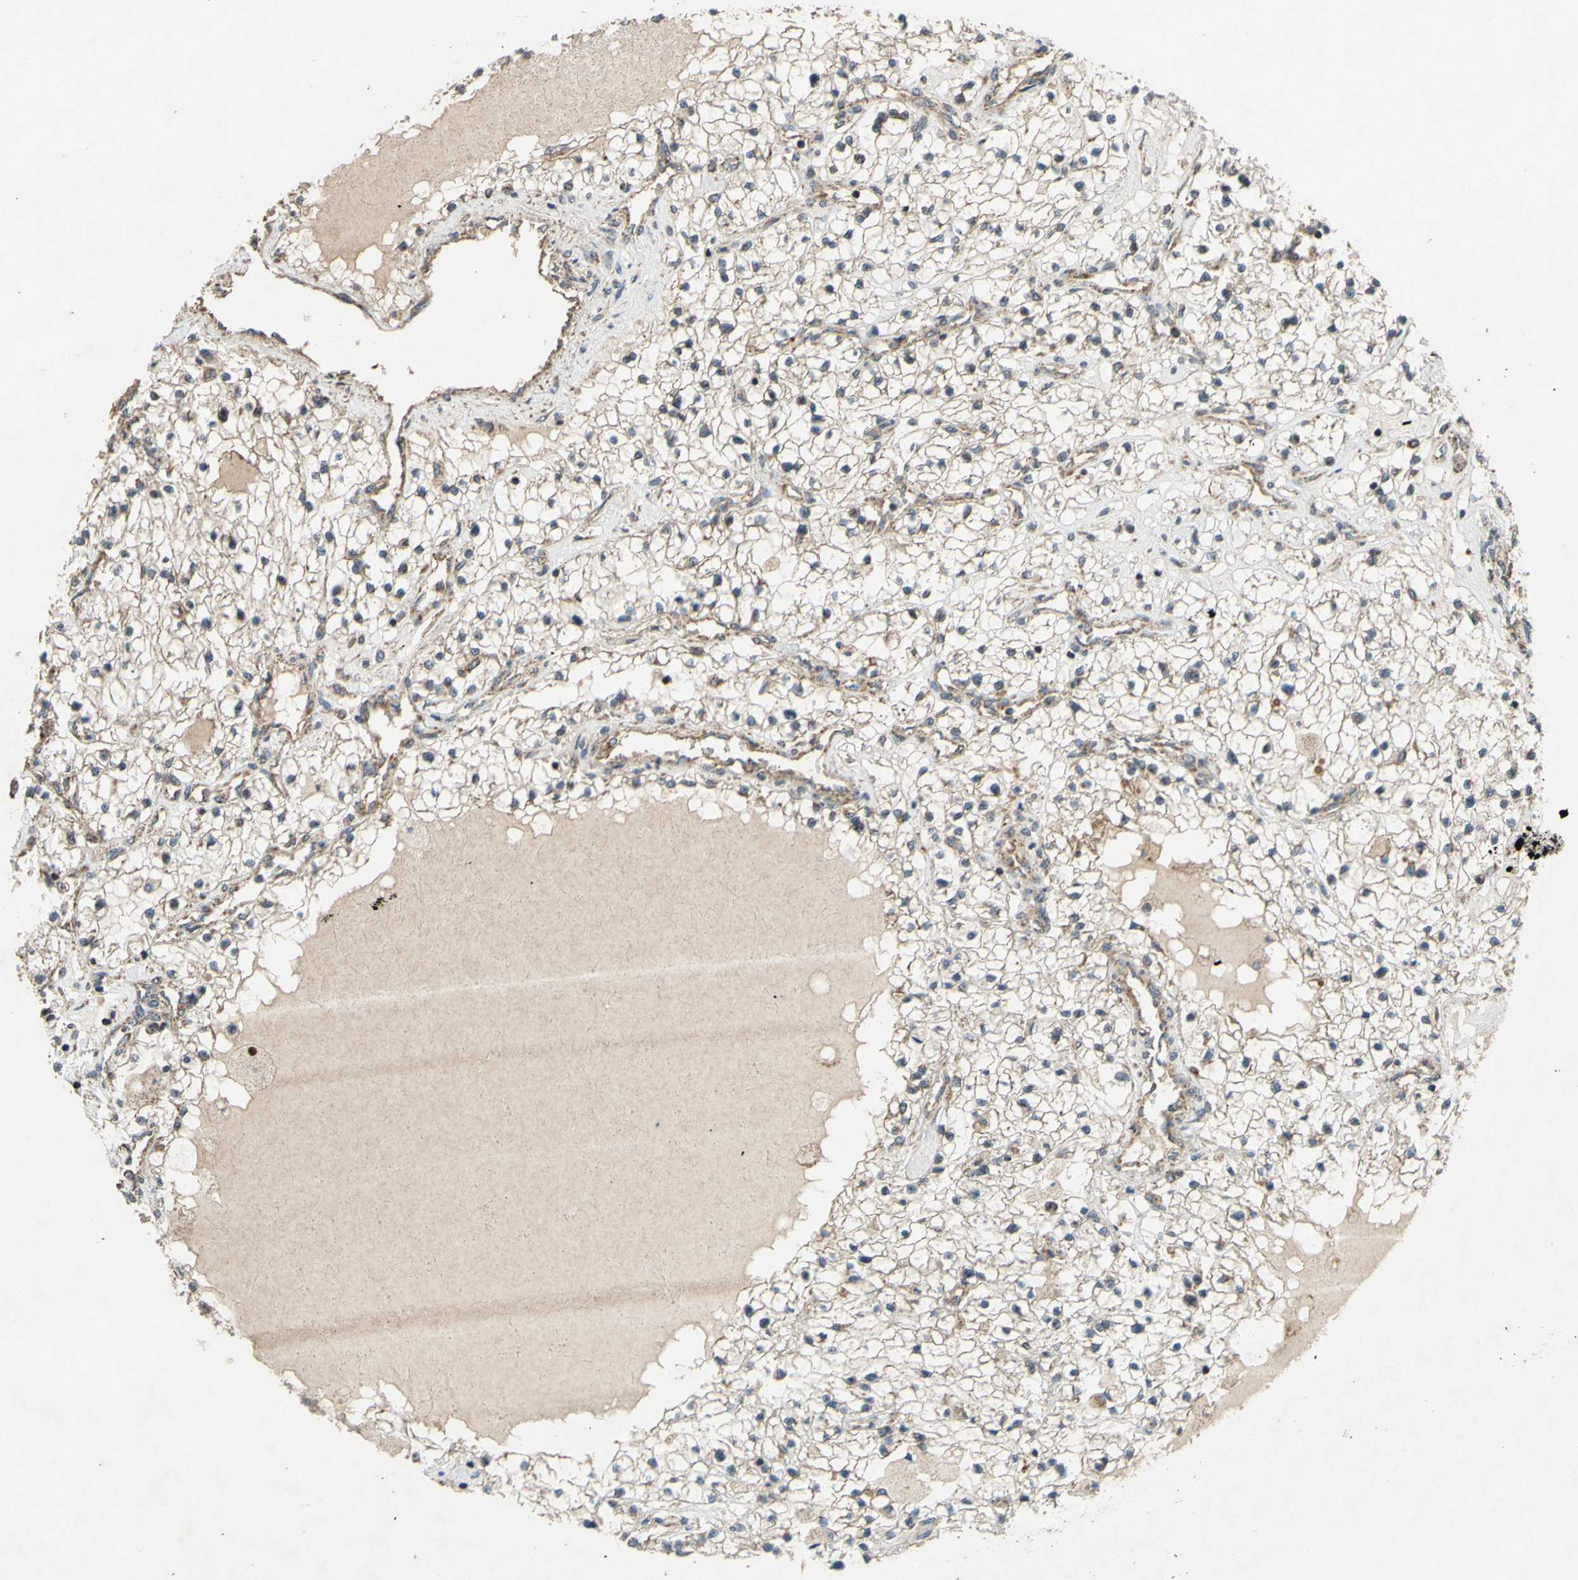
{"staining": {"intensity": "weak", "quantity": "25%-75%", "location": "cytoplasmic/membranous"}, "tissue": "renal cancer", "cell_type": "Tumor cells", "image_type": "cancer", "snomed": [{"axis": "morphology", "description": "Adenocarcinoma, NOS"}, {"axis": "topography", "description": "Kidney"}], "caption": "High-magnification brightfield microscopy of adenocarcinoma (renal) stained with DAB (brown) and counterstained with hematoxylin (blue). tumor cells exhibit weak cytoplasmic/membranous staining is seen in approximately25%-75% of cells. (DAB (3,3'-diaminobenzidine) IHC, brown staining for protein, blue staining for nuclei).", "gene": "CD164", "patient": {"sex": "male", "age": 68}}